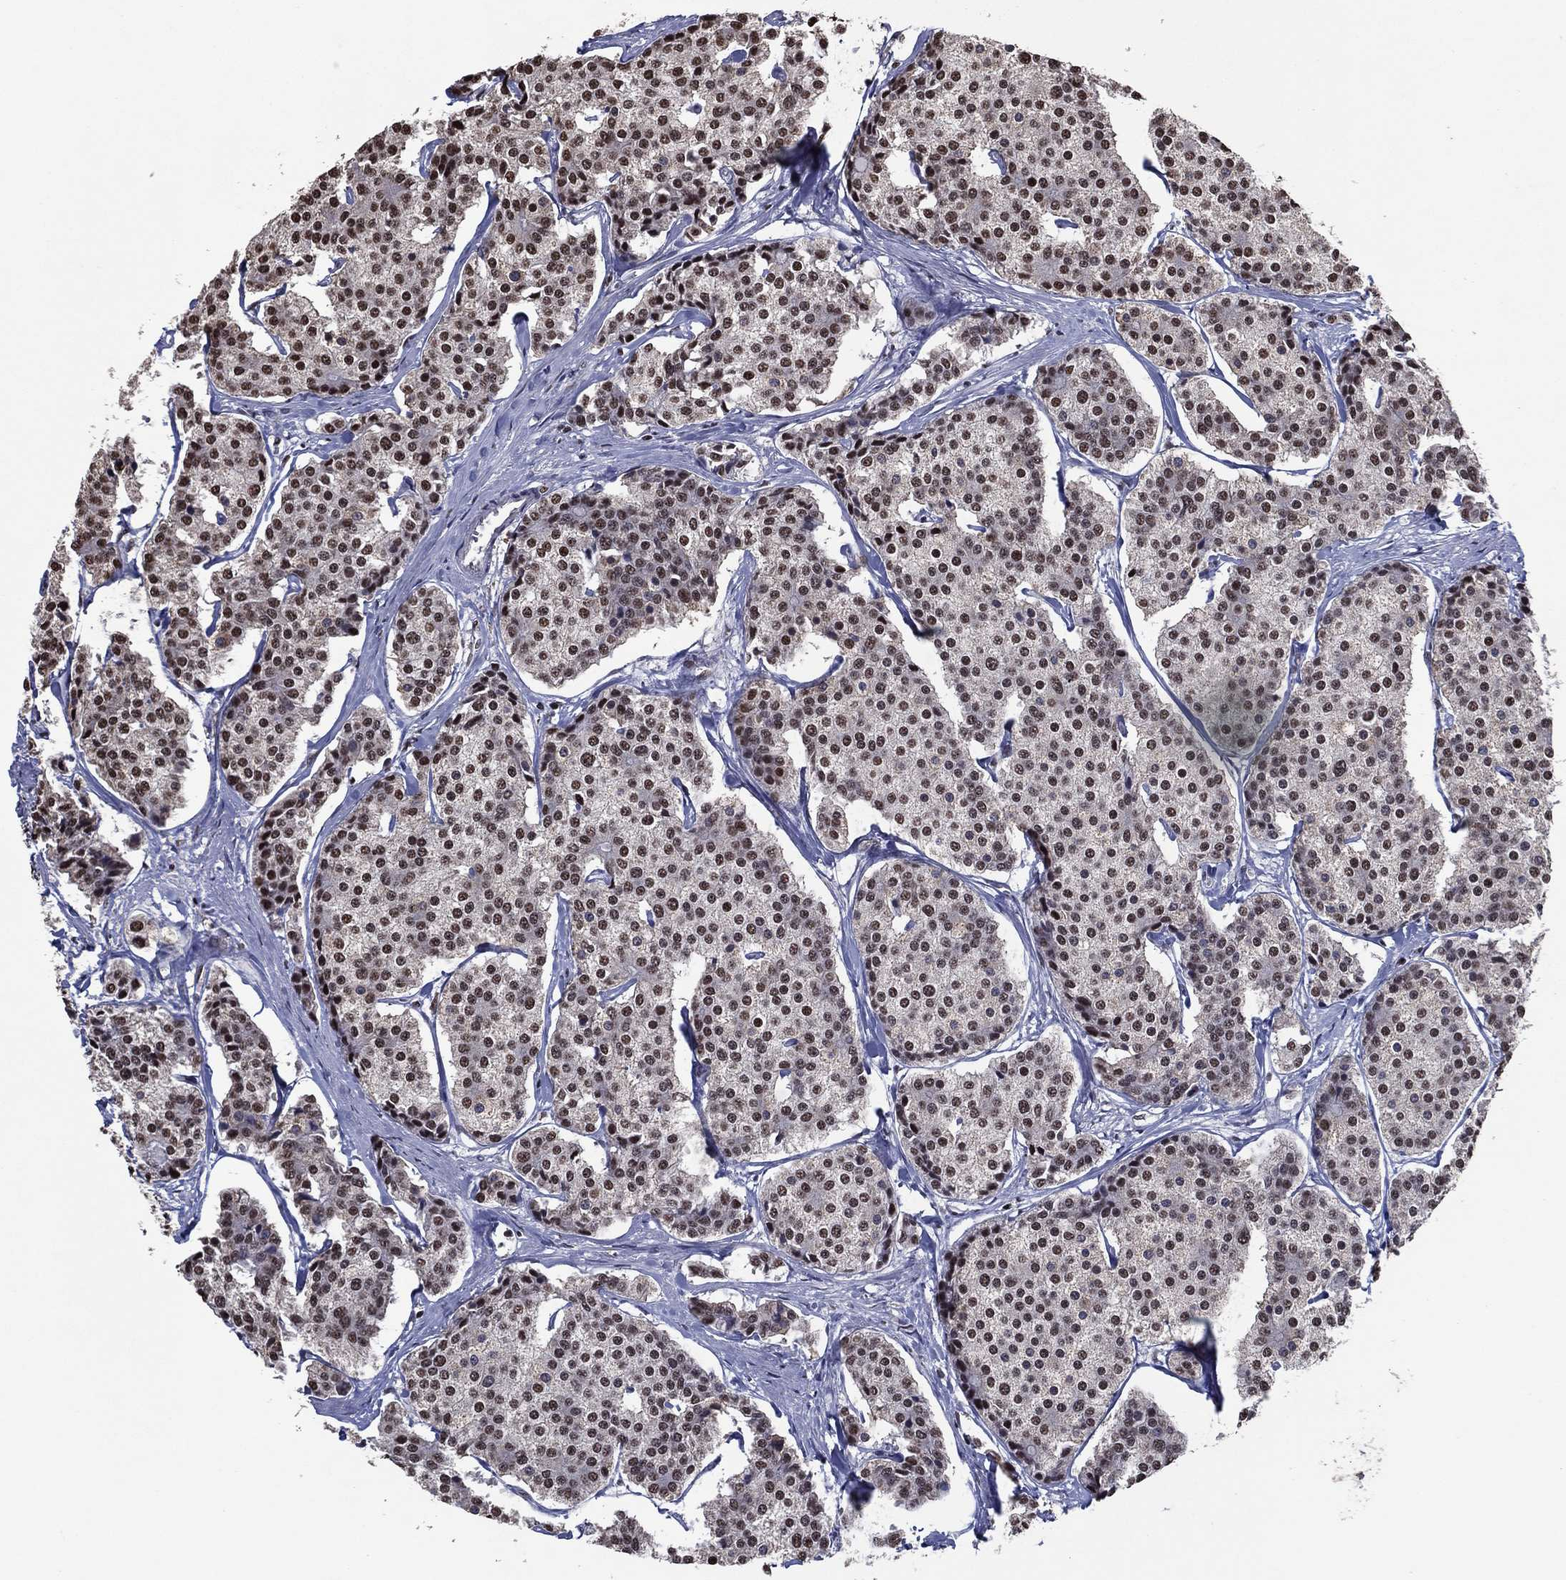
{"staining": {"intensity": "strong", "quantity": "25%-75%", "location": "nuclear"}, "tissue": "carcinoid", "cell_type": "Tumor cells", "image_type": "cancer", "snomed": [{"axis": "morphology", "description": "Carcinoid, malignant, NOS"}, {"axis": "topography", "description": "Small intestine"}], "caption": "Immunohistochemical staining of carcinoid (malignant) demonstrates high levels of strong nuclear protein staining in approximately 25%-75% of tumor cells.", "gene": "ZBTB42", "patient": {"sex": "female", "age": 65}}